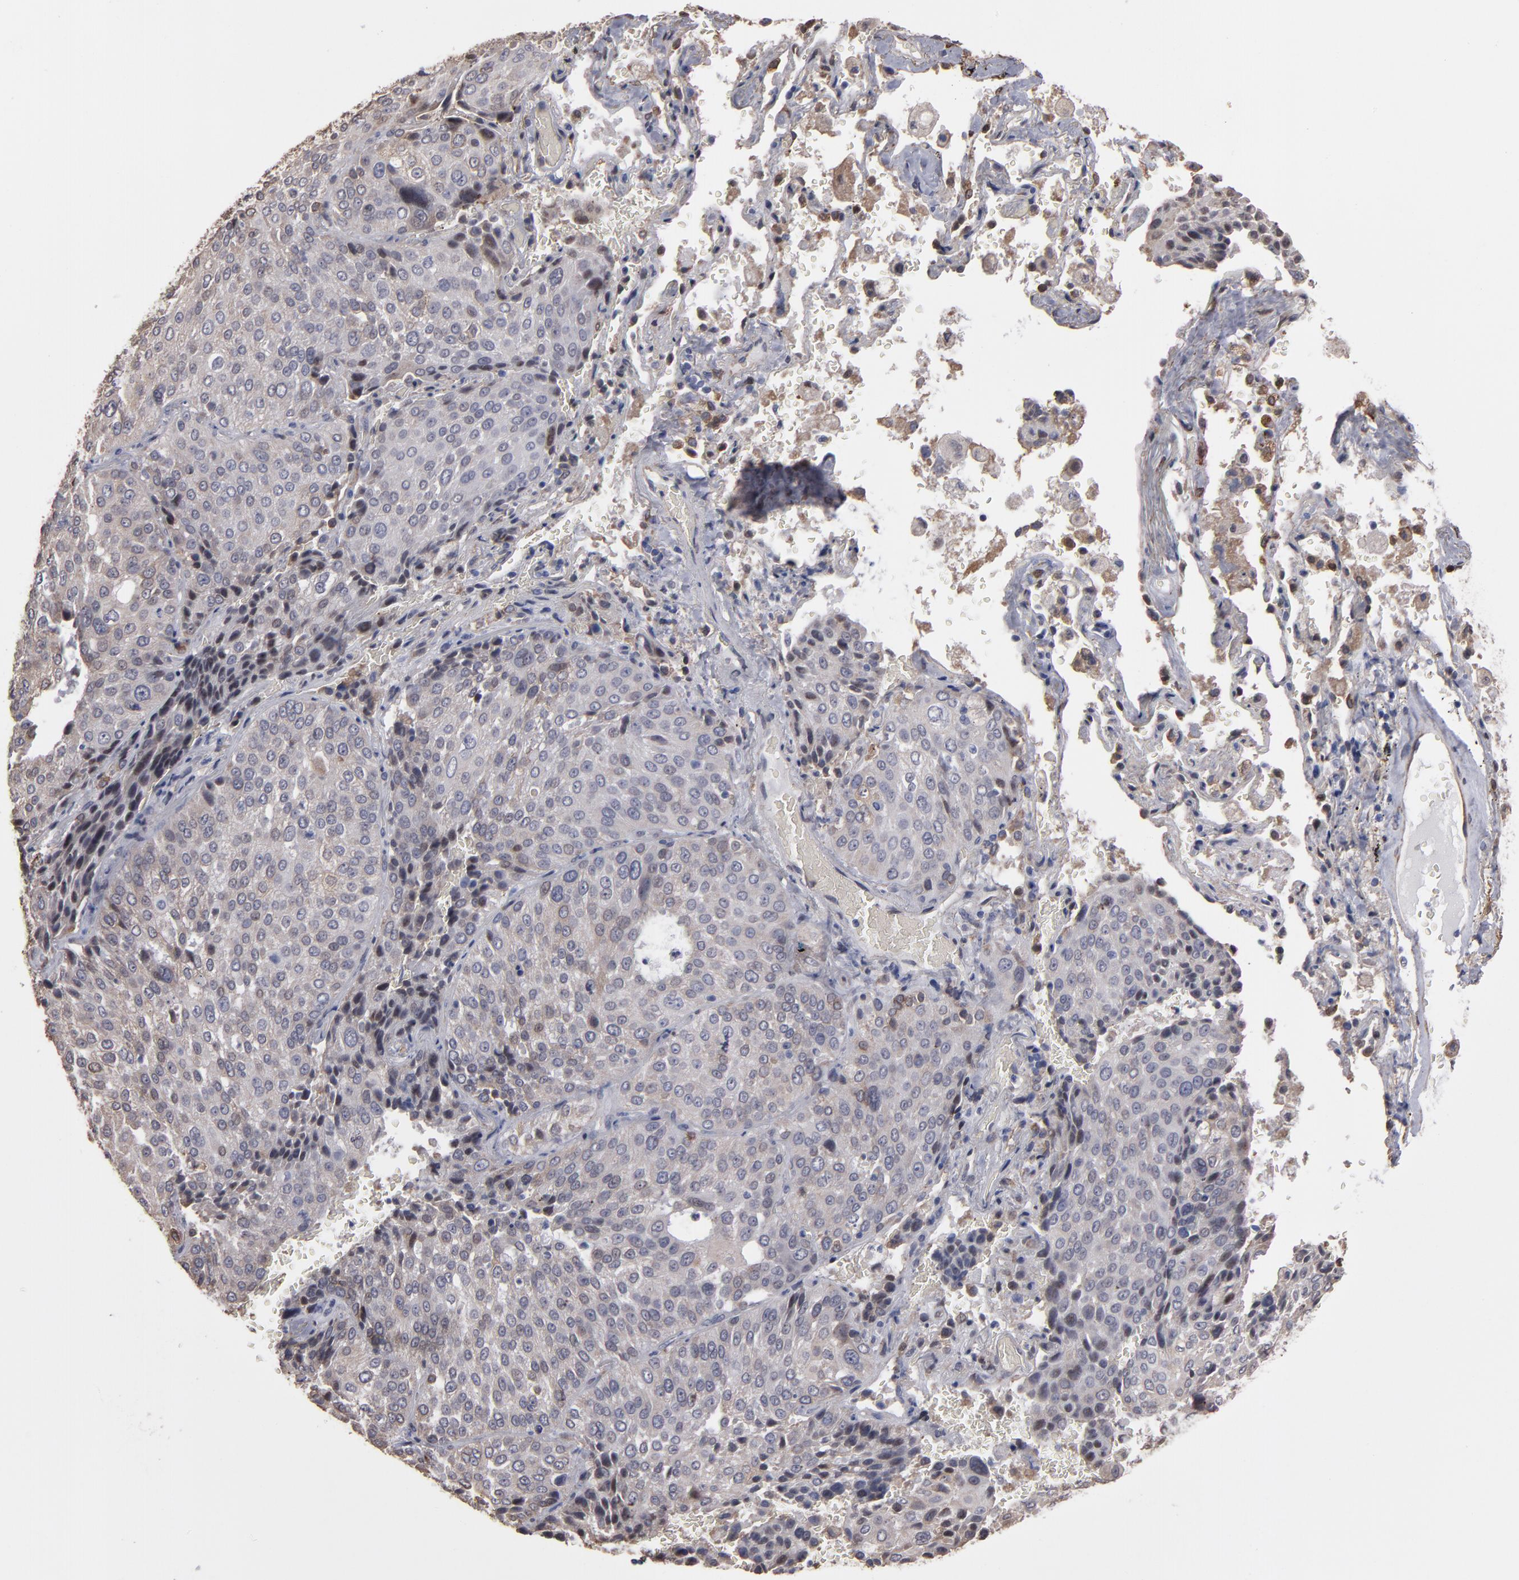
{"staining": {"intensity": "weak", "quantity": ">75%", "location": "cytoplasmic/membranous"}, "tissue": "lung cancer", "cell_type": "Tumor cells", "image_type": "cancer", "snomed": [{"axis": "morphology", "description": "Squamous cell carcinoma, NOS"}, {"axis": "topography", "description": "Lung"}], "caption": "The photomicrograph shows immunohistochemical staining of squamous cell carcinoma (lung). There is weak cytoplasmic/membranous expression is identified in approximately >75% of tumor cells.", "gene": "PGRMC1", "patient": {"sex": "male", "age": 54}}